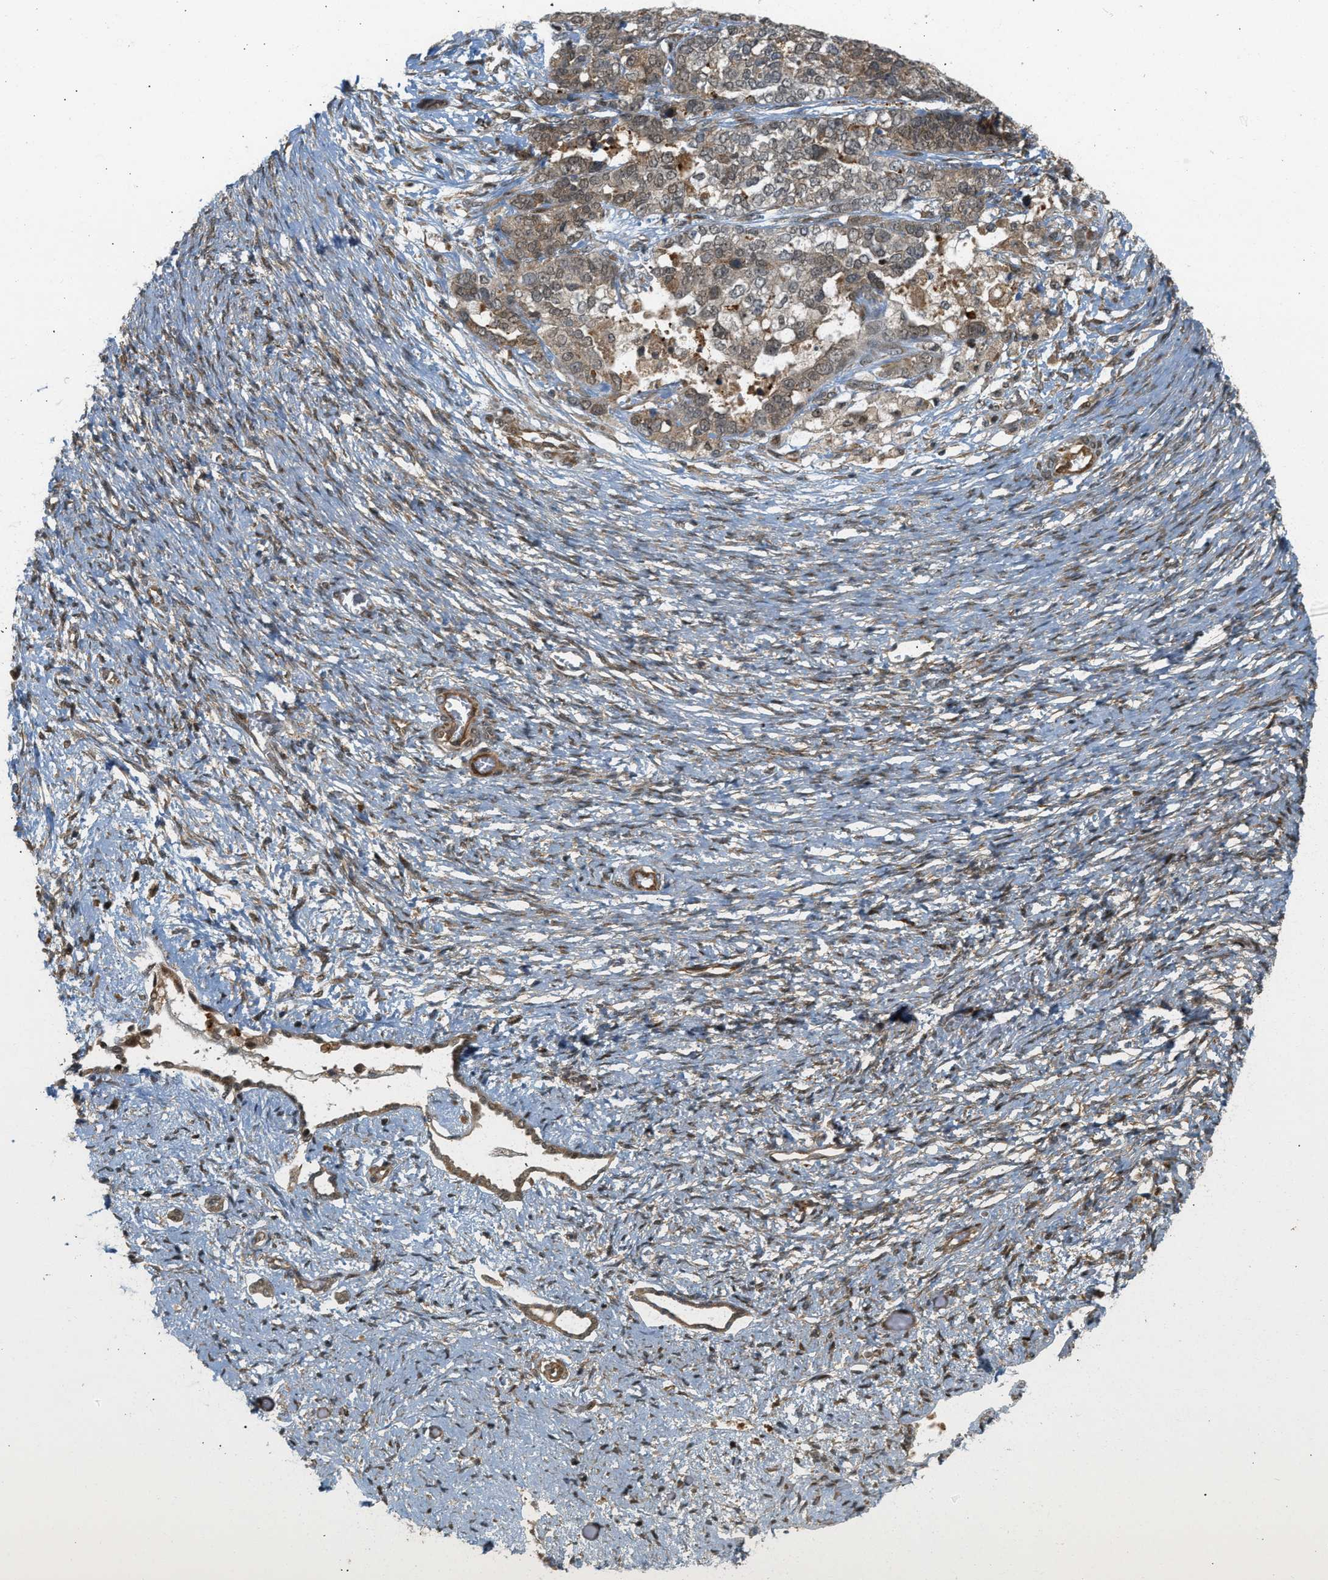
{"staining": {"intensity": "weak", "quantity": "25%-75%", "location": "cytoplasmic/membranous"}, "tissue": "ovarian cancer", "cell_type": "Tumor cells", "image_type": "cancer", "snomed": [{"axis": "morphology", "description": "Cystadenocarcinoma, serous, NOS"}, {"axis": "topography", "description": "Ovary"}], "caption": "Ovarian serous cystadenocarcinoma stained with immunohistochemistry (IHC) exhibits weak cytoplasmic/membranous expression in about 25%-75% of tumor cells.", "gene": "BAG1", "patient": {"sex": "female", "age": 44}}